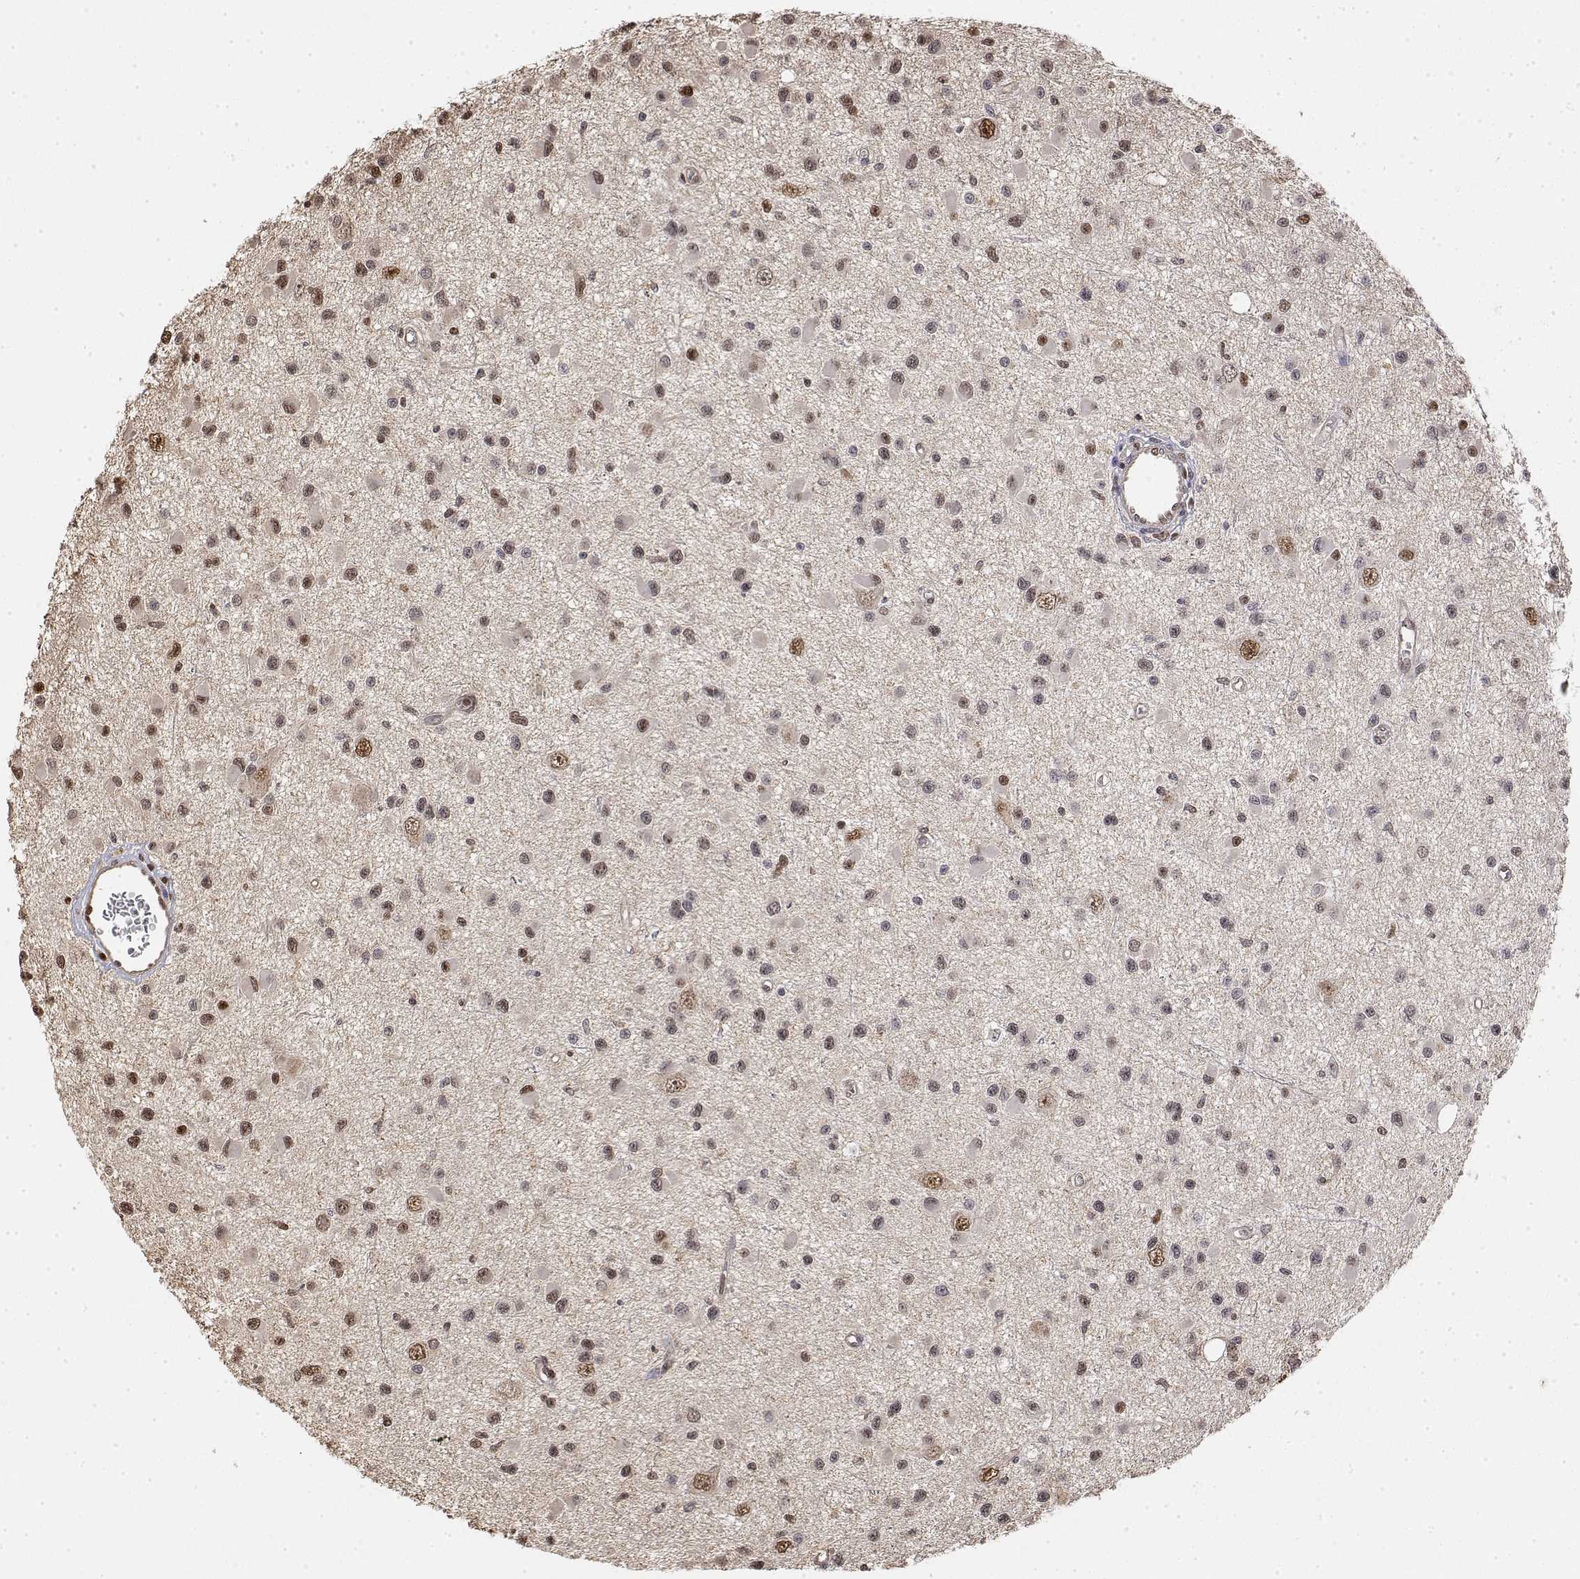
{"staining": {"intensity": "weak", "quantity": ">75%", "location": "nuclear"}, "tissue": "glioma", "cell_type": "Tumor cells", "image_type": "cancer", "snomed": [{"axis": "morphology", "description": "Glioma, malignant, High grade"}, {"axis": "topography", "description": "Brain"}], "caption": "This photomicrograph displays glioma stained with IHC to label a protein in brown. The nuclear of tumor cells show weak positivity for the protein. Nuclei are counter-stained blue.", "gene": "TPI1", "patient": {"sex": "male", "age": 54}}